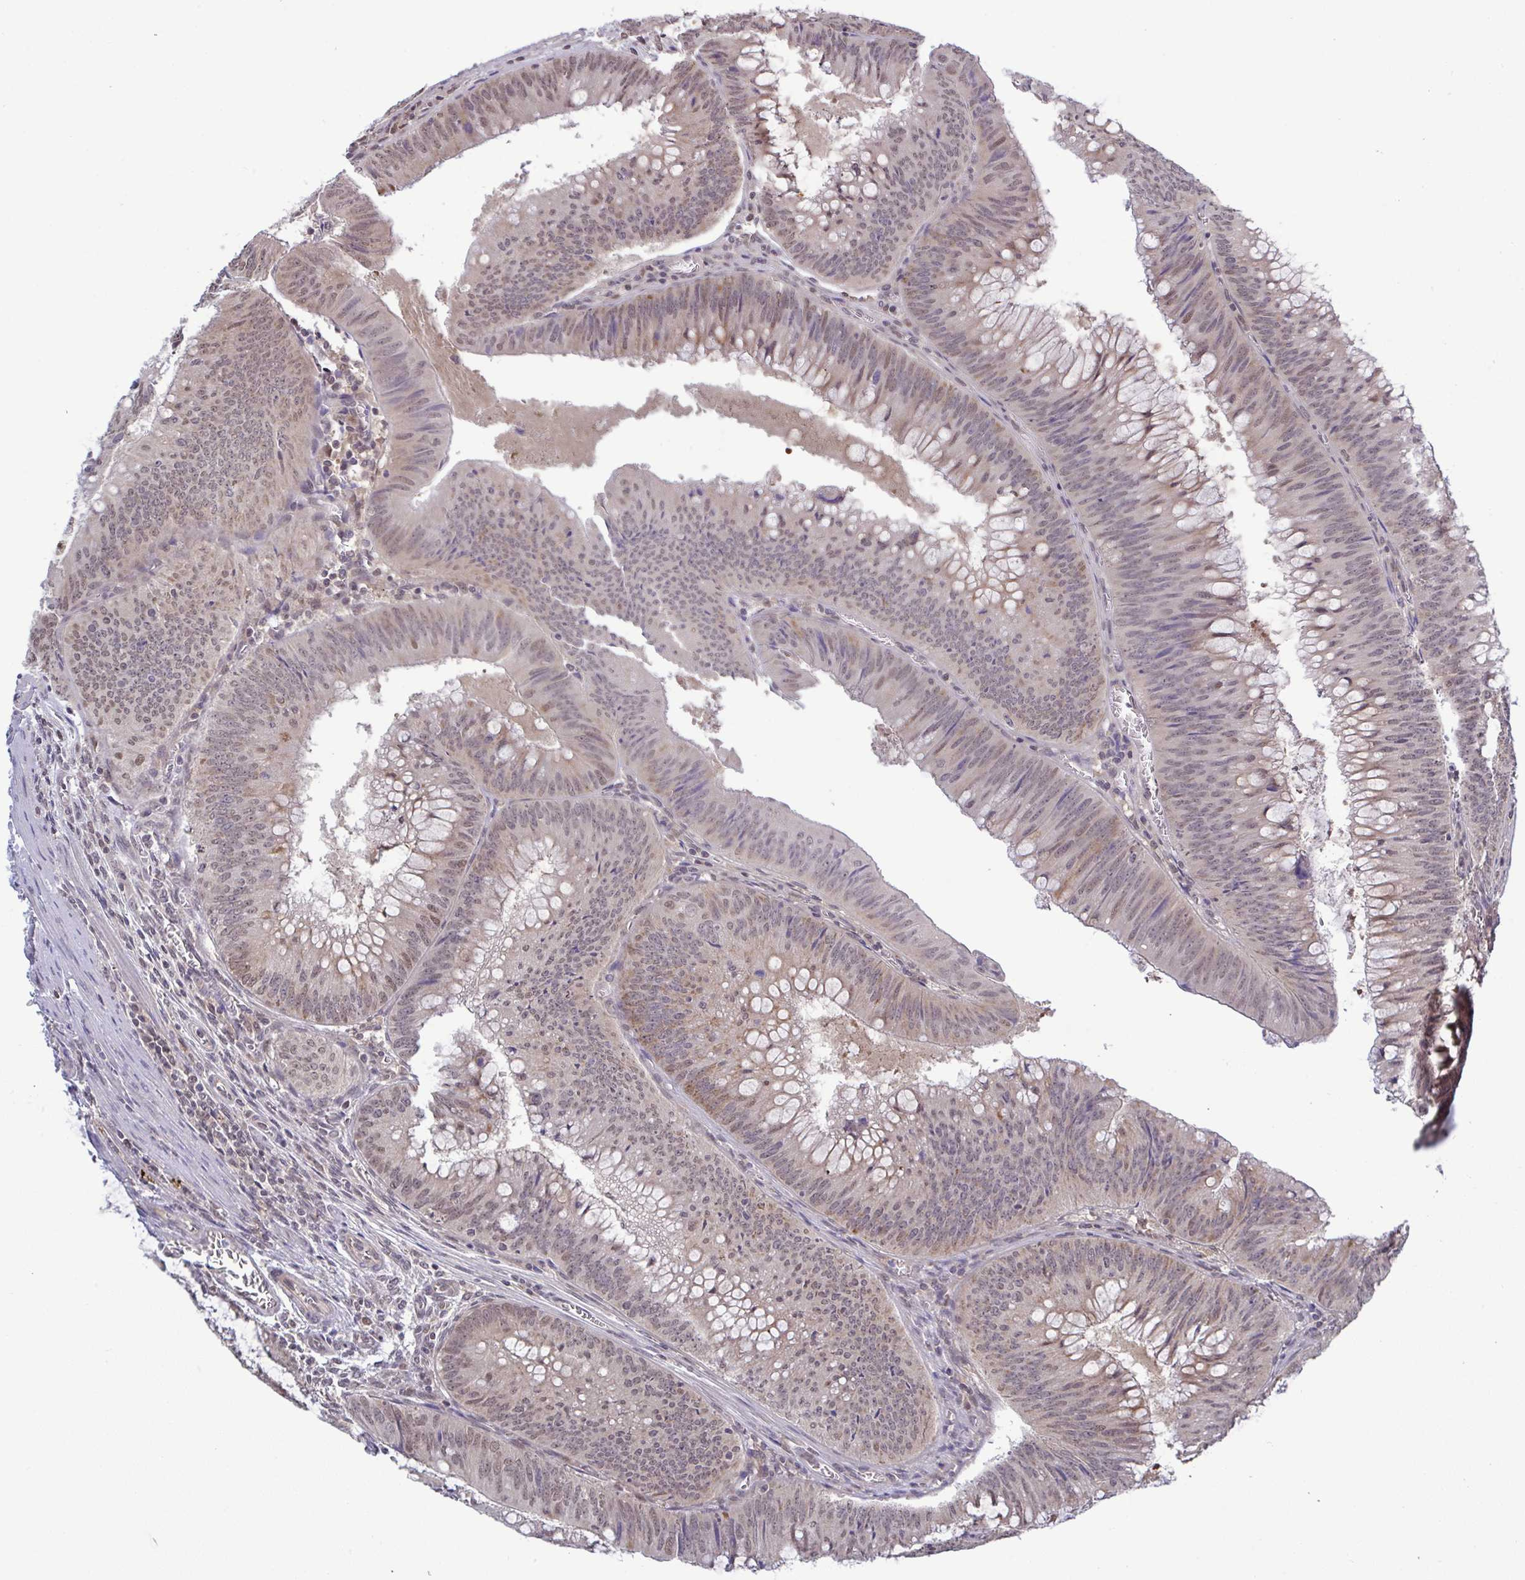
{"staining": {"intensity": "moderate", "quantity": "25%-75%", "location": "cytoplasmic/membranous,nuclear"}, "tissue": "colorectal cancer", "cell_type": "Tumor cells", "image_type": "cancer", "snomed": [{"axis": "morphology", "description": "Adenocarcinoma, NOS"}, {"axis": "topography", "description": "Rectum"}], "caption": "An IHC photomicrograph of tumor tissue is shown. Protein staining in brown highlights moderate cytoplasmic/membranous and nuclear positivity in colorectal adenocarcinoma within tumor cells.", "gene": "C9orf64", "patient": {"sex": "female", "age": 72}}